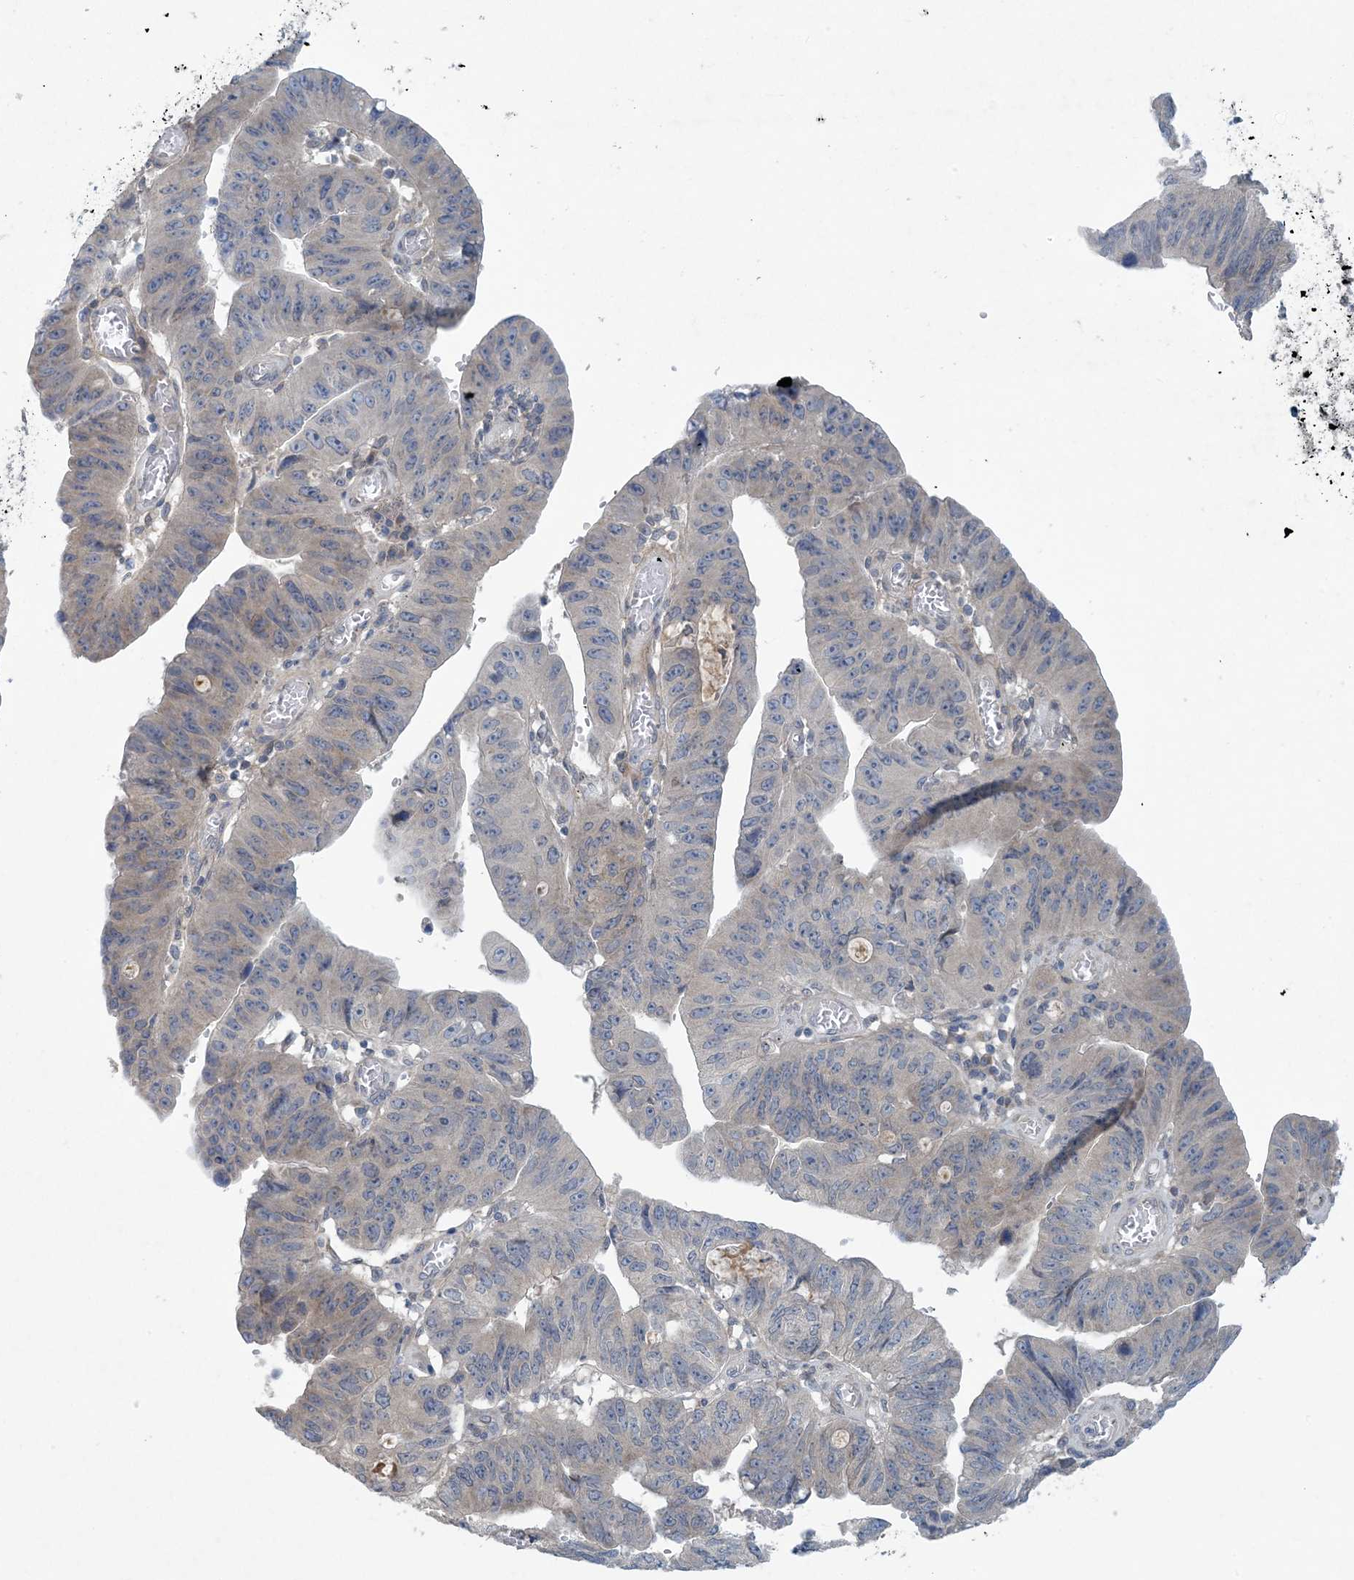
{"staining": {"intensity": "negative", "quantity": "none", "location": "none"}, "tissue": "stomach cancer", "cell_type": "Tumor cells", "image_type": "cancer", "snomed": [{"axis": "morphology", "description": "Adenocarcinoma, NOS"}, {"axis": "topography", "description": "Stomach"}], "caption": "A histopathology image of stomach adenocarcinoma stained for a protein demonstrates no brown staining in tumor cells. (DAB (3,3'-diaminobenzidine) immunohistochemistry (IHC) with hematoxylin counter stain).", "gene": "HIKESHI", "patient": {"sex": "male", "age": 59}}